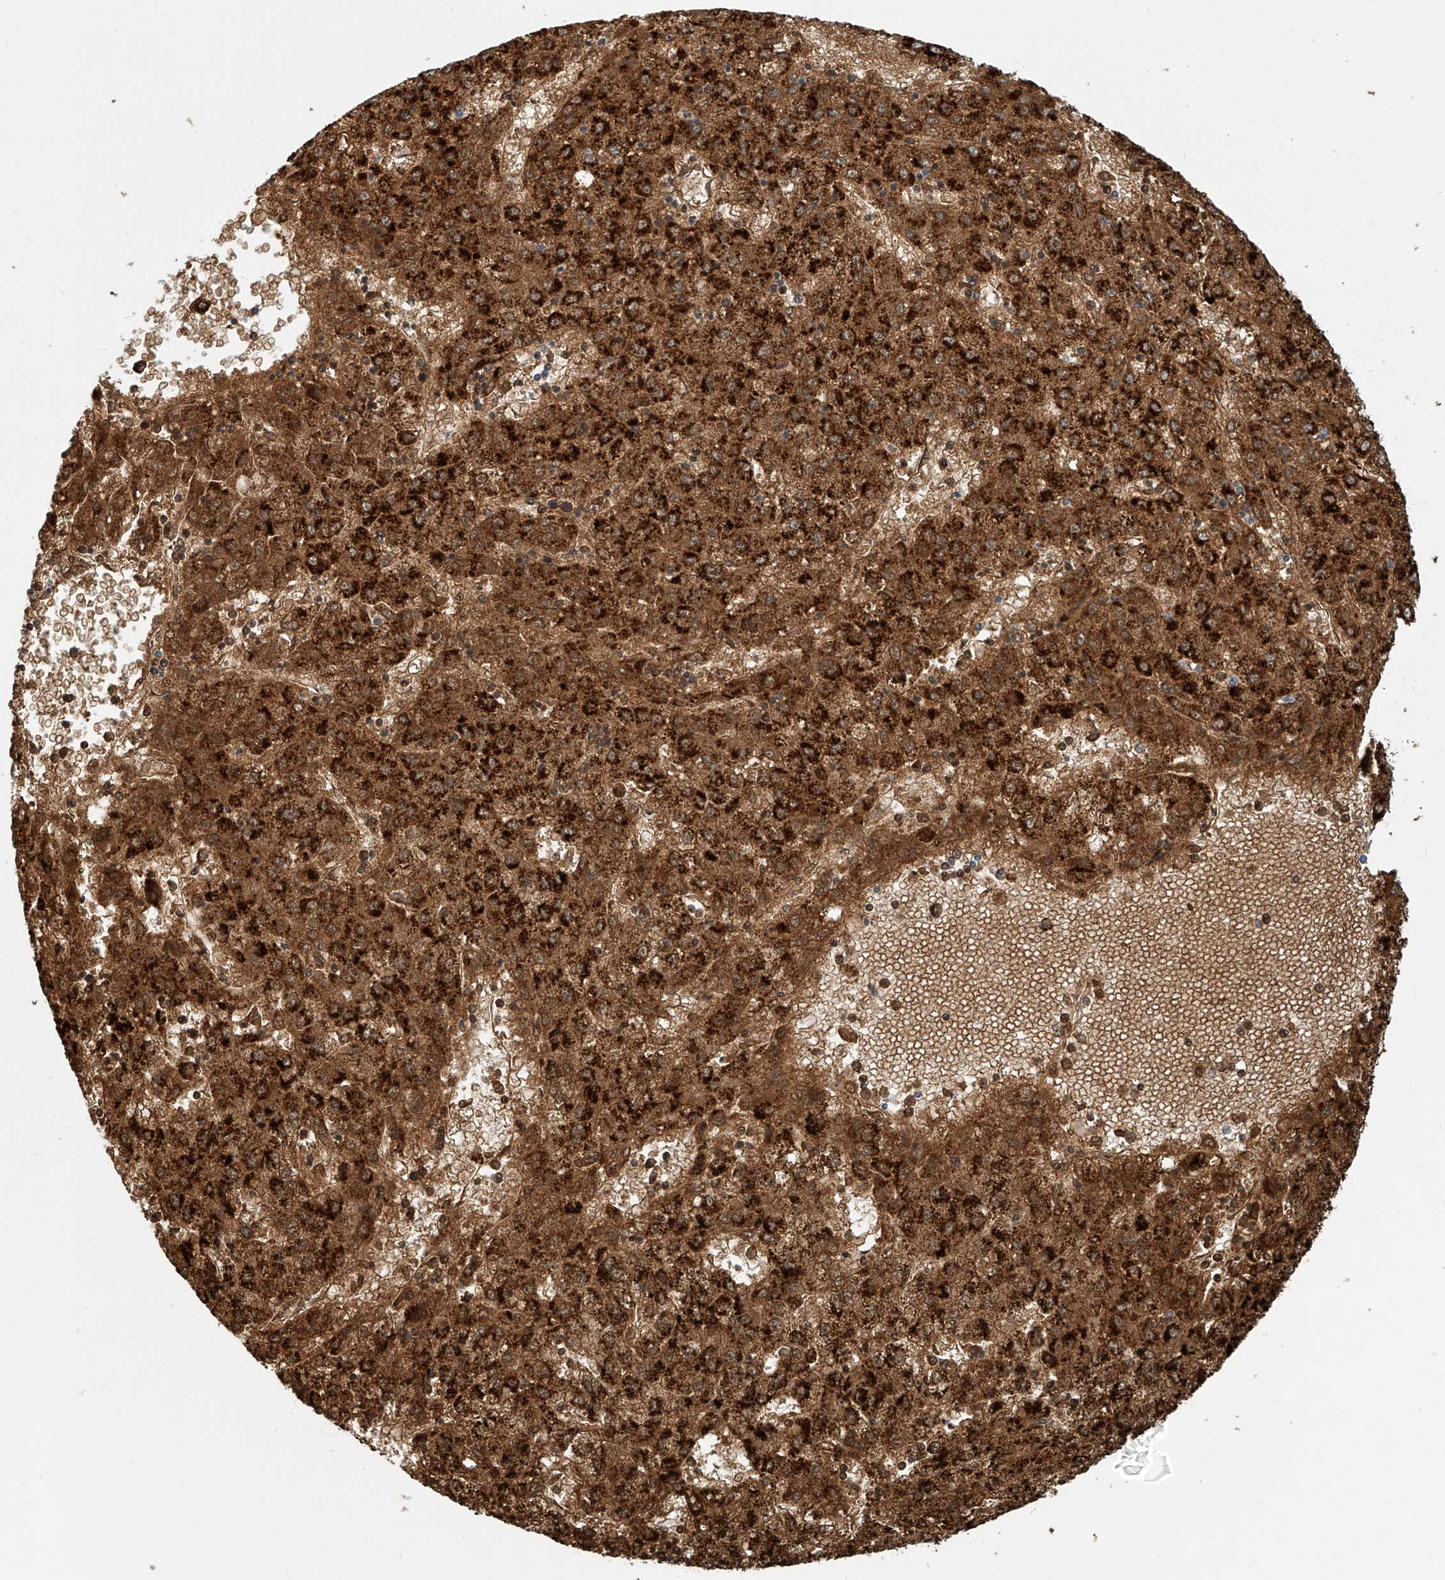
{"staining": {"intensity": "strong", "quantity": ">75%", "location": "cytoplasmic/membranous"}, "tissue": "liver cancer", "cell_type": "Tumor cells", "image_type": "cancer", "snomed": [{"axis": "morphology", "description": "Carcinoma, Hepatocellular, NOS"}, {"axis": "topography", "description": "Liver"}], "caption": "The histopathology image displays staining of hepatocellular carcinoma (liver), revealing strong cytoplasmic/membranous protein staining (brown color) within tumor cells.", "gene": "PTPRA", "patient": {"sex": "male", "age": 72}}